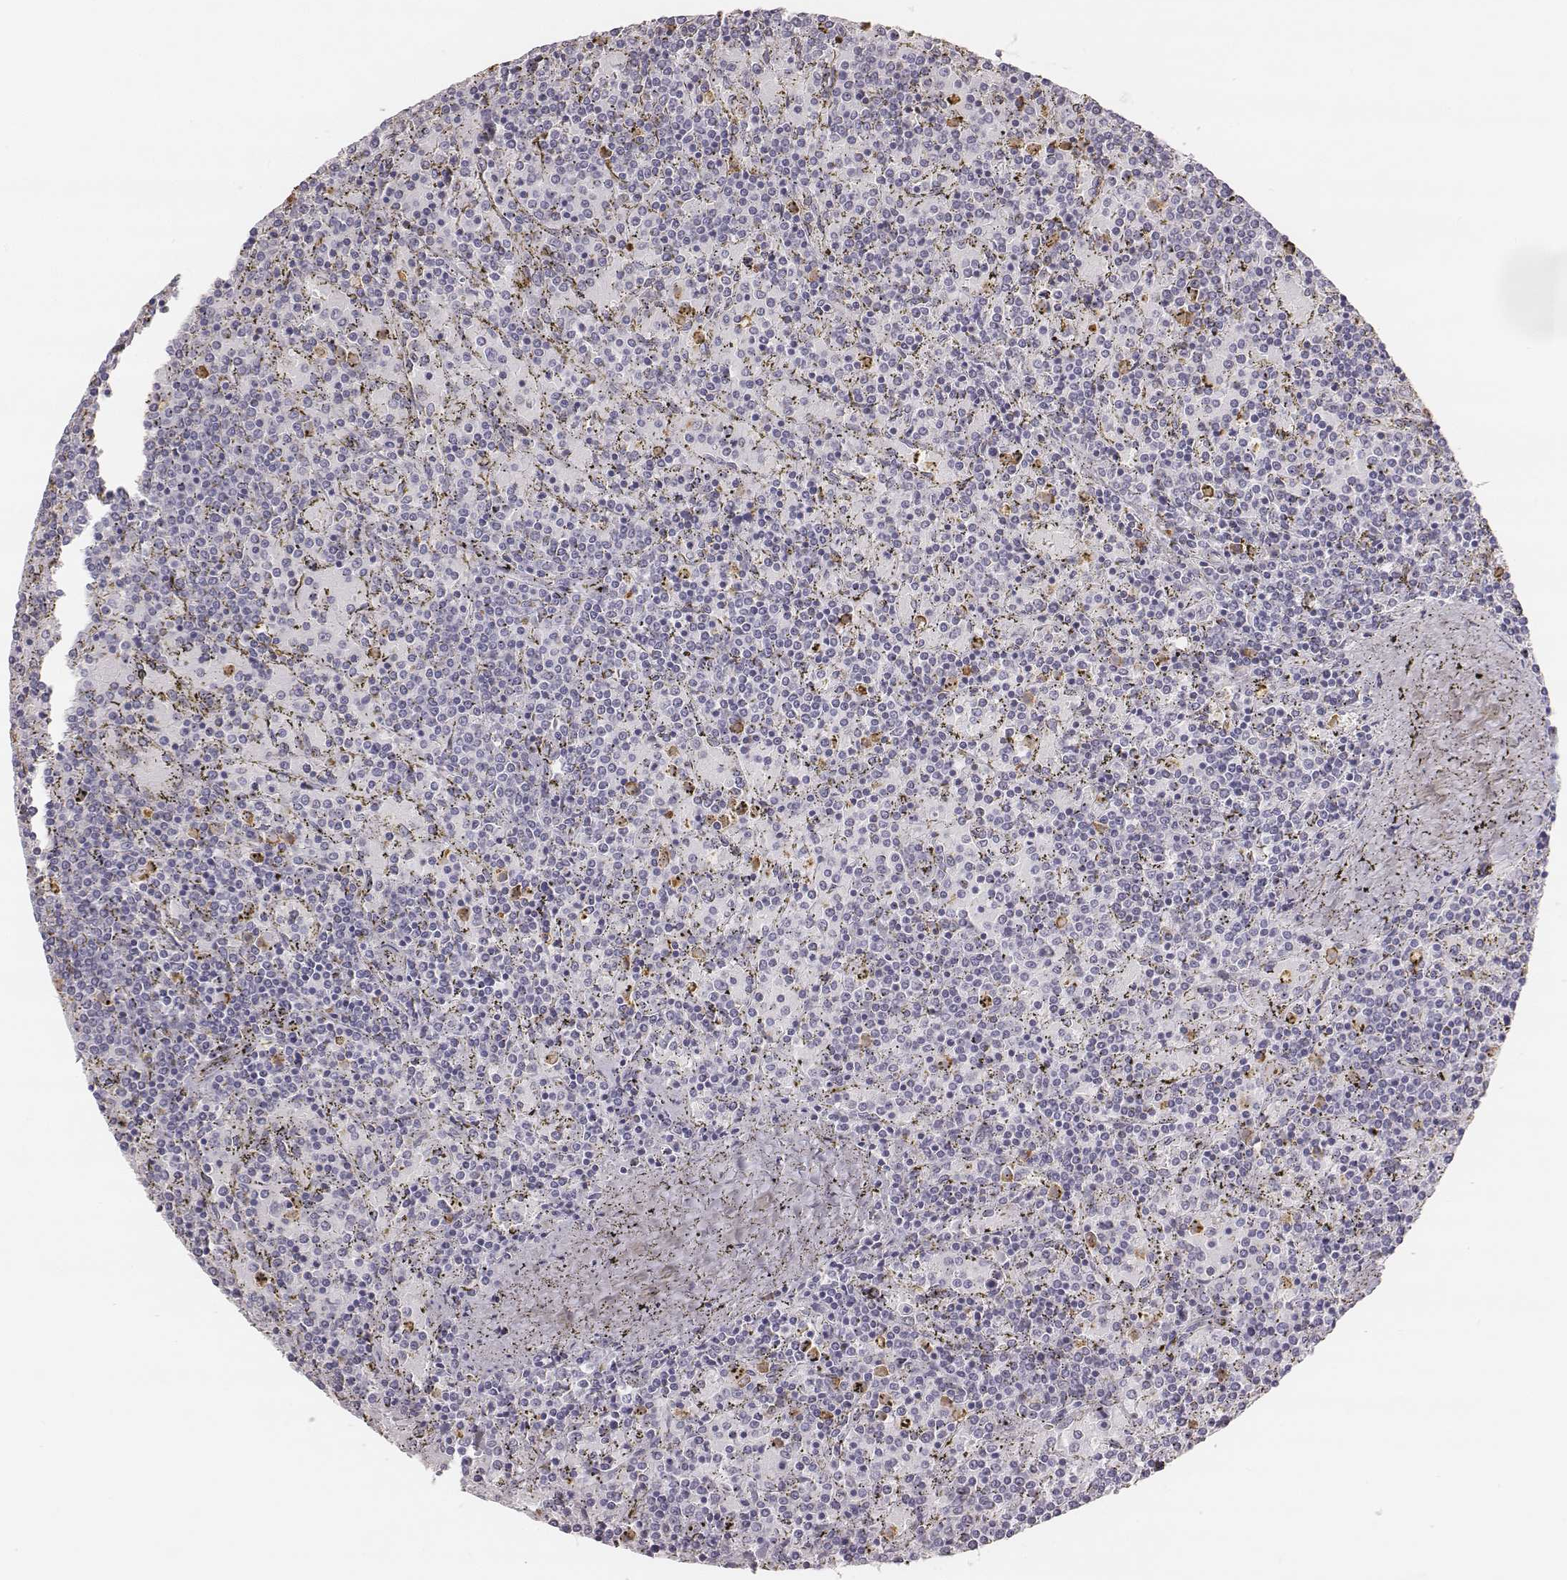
{"staining": {"intensity": "negative", "quantity": "none", "location": "none"}, "tissue": "lymphoma", "cell_type": "Tumor cells", "image_type": "cancer", "snomed": [{"axis": "morphology", "description": "Malignant lymphoma, non-Hodgkin's type, Low grade"}, {"axis": "topography", "description": "Spleen"}], "caption": "An IHC micrograph of malignant lymphoma, non-Hodgkin's type (low-grade) is shown. There is no staining in tumor cells of malignant lymphoma, non-Hodgkin's type (low-grade).", "gene": "KCNJ12", "patient": {"sex": "female", "age": 77}}